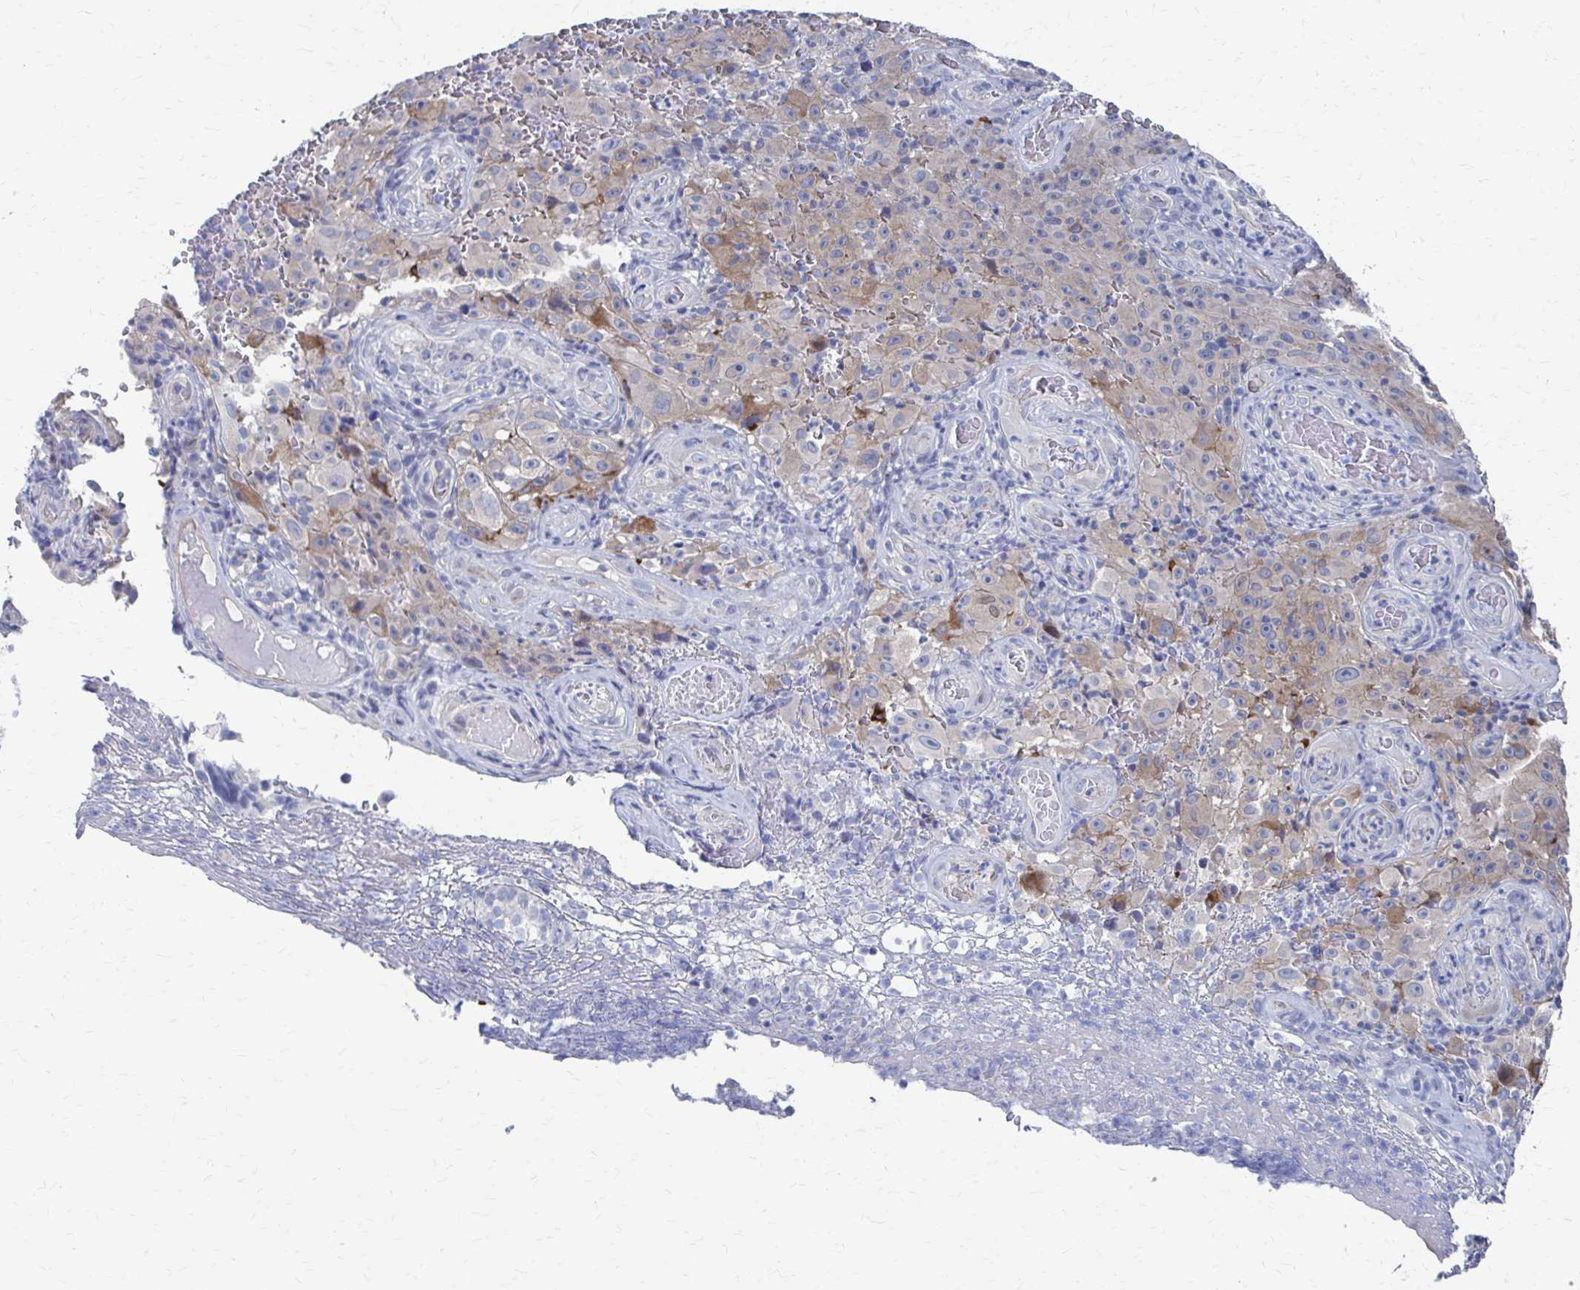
{"staining": {"intensity": "weak", "quantity": "<25%", "location": "cytoplasmic/membranous"}, "tissue": "melanoma", "cell_type": "Tumor cells", "image_type": "cancer", "snomed": [{"axis": "morphology", "description": "Malignant melanoma, NOS"}, {"axis": "topography", "description": "Skin"}], "caption": "Protein analysis of malignant melanoma reveals no significant expression in tumor cells. (DAB (3,3'-diaminobenzidine) immunohistochemistry with hematoxylin counter stain).", "gene": "PLEKHG7", "patient": {"sex": "female", "age": 82}}